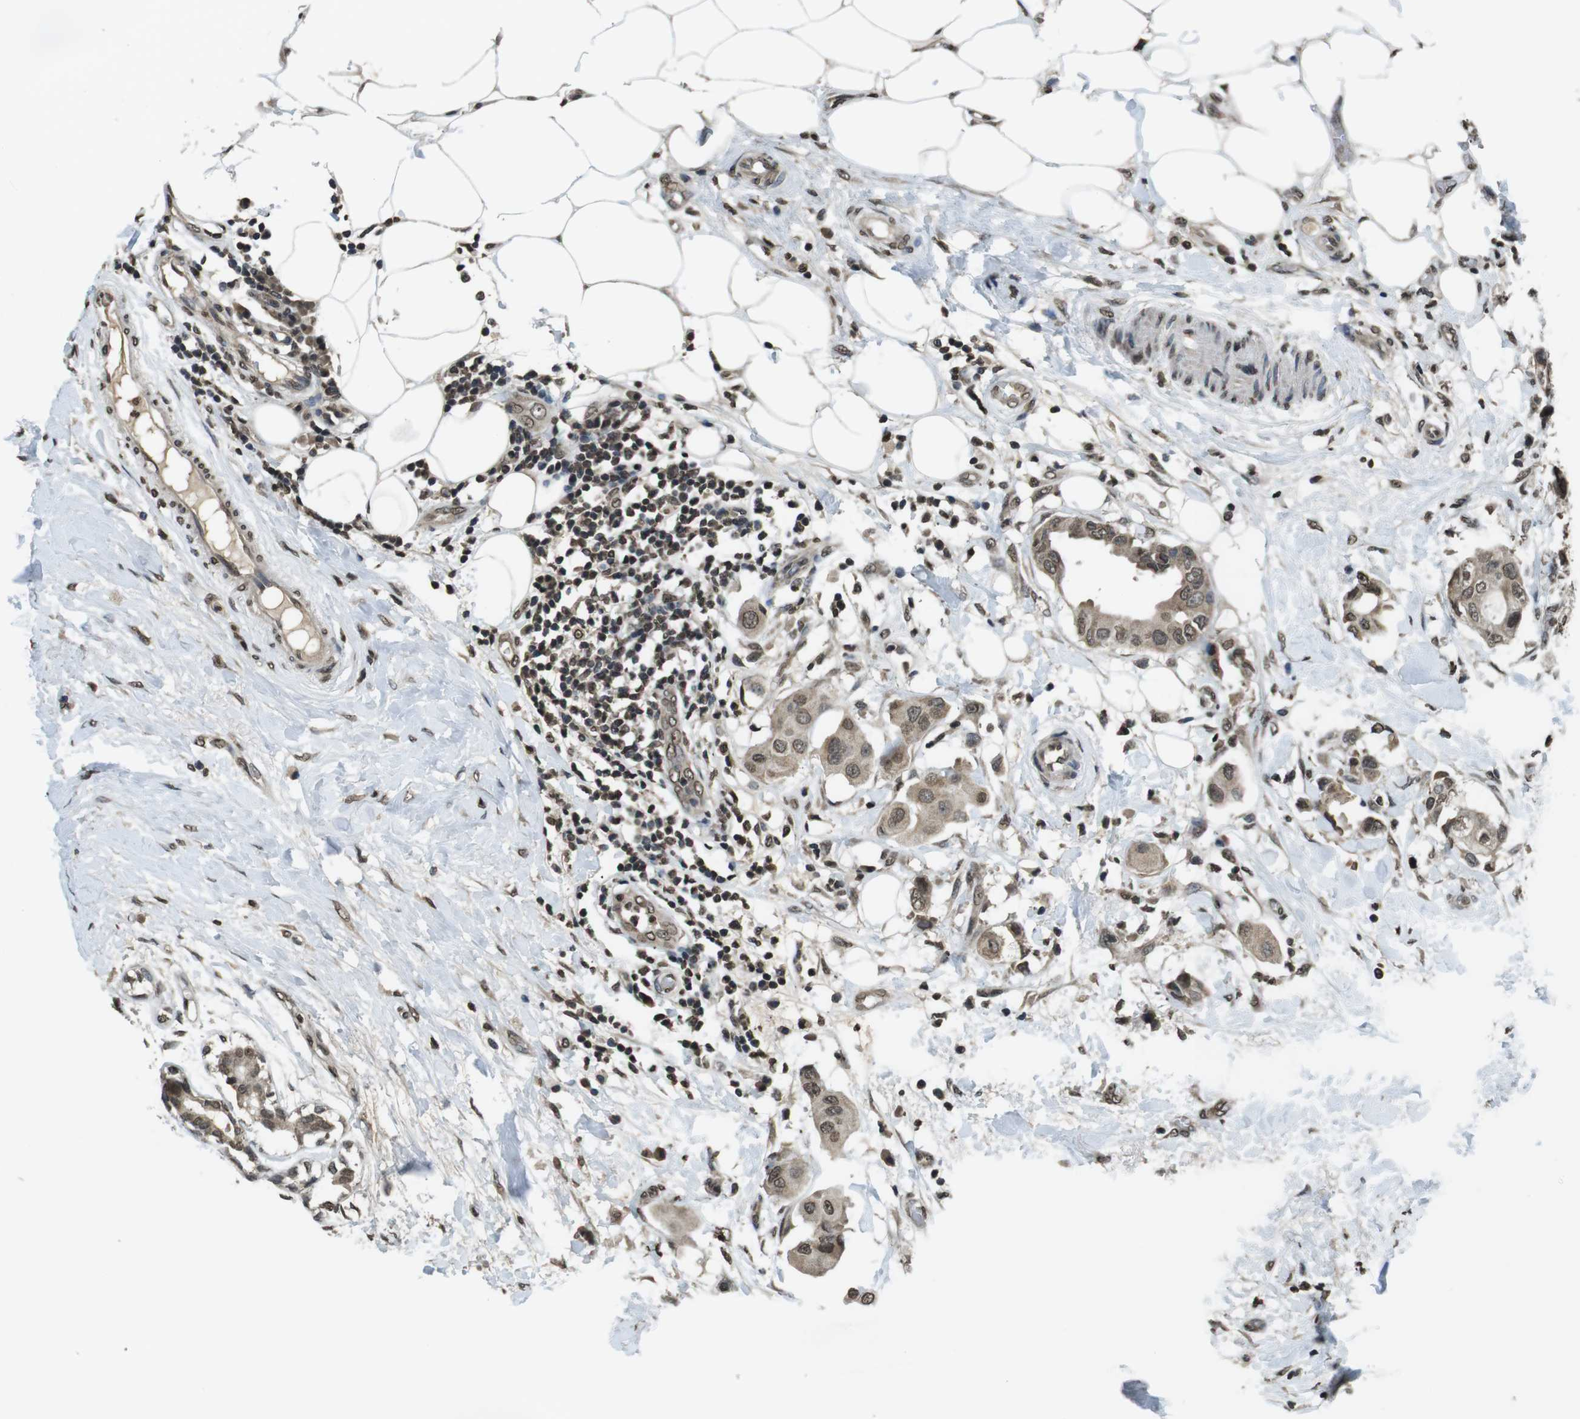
{"staining": {"intensity": "moderate", "quantity": ">75%", "location": "cytoplasmic/membranous,nuclear"}, "tissue": "breast cancer", "cell_type": "Tumor cells", "image_type": "cancer", "snomed": [{"axis": "morphology", "description": "Duct carcinoma"}, {"axis": "topography", "description": "Breast"}], "caption": "Tumor cells show medium levels of moderate cytoplasmic/membranous and nuclear positivity in about >75% of cells in breast cancer (invasive ductal carcinoma). Immunohistochemistry stains the protein in brown and the nuclei are stained blue.", "gene": "MAF", "patient": {"sex": "female", "age": 40}}